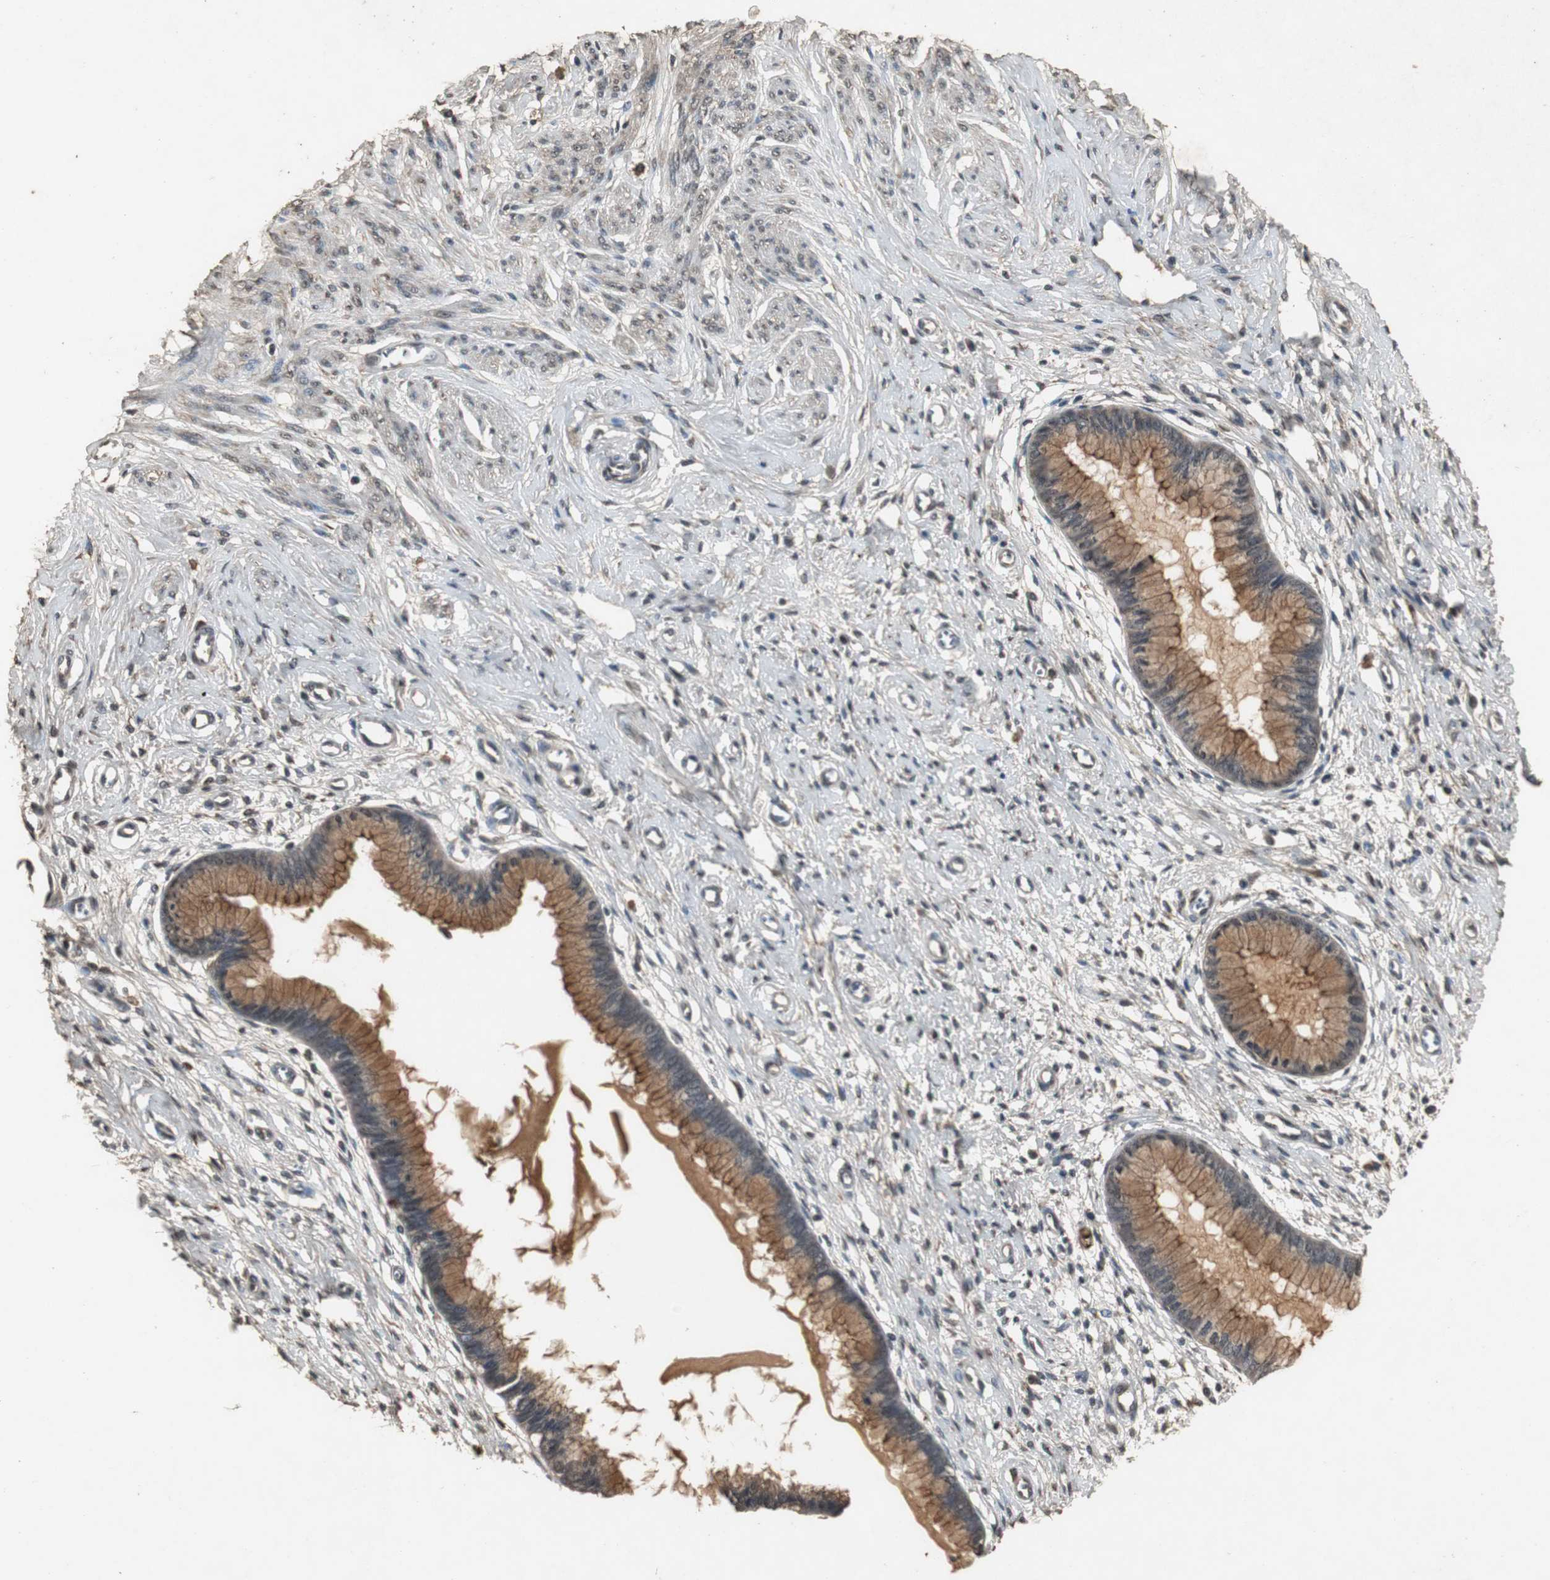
{"staining": {"intensity": "moderate", "quantity": ">75%", "location": "cytoplasmic/membranous"}, "tissue": "cervix", "cell_type": "Glandular cells", "image_type": "normal", "snomed": [{"axis": "morphology", "description": "Normal tissue, NOS"}, {"axis": "topography", "description": "Cervix"}], "caption": "Glandular cells show moderate cytoplasmic/membranous staining in about >75% of cells in unremarkable cervix.", "gene": "EMX1", "patient": {"sex": "female", "age": 55}}